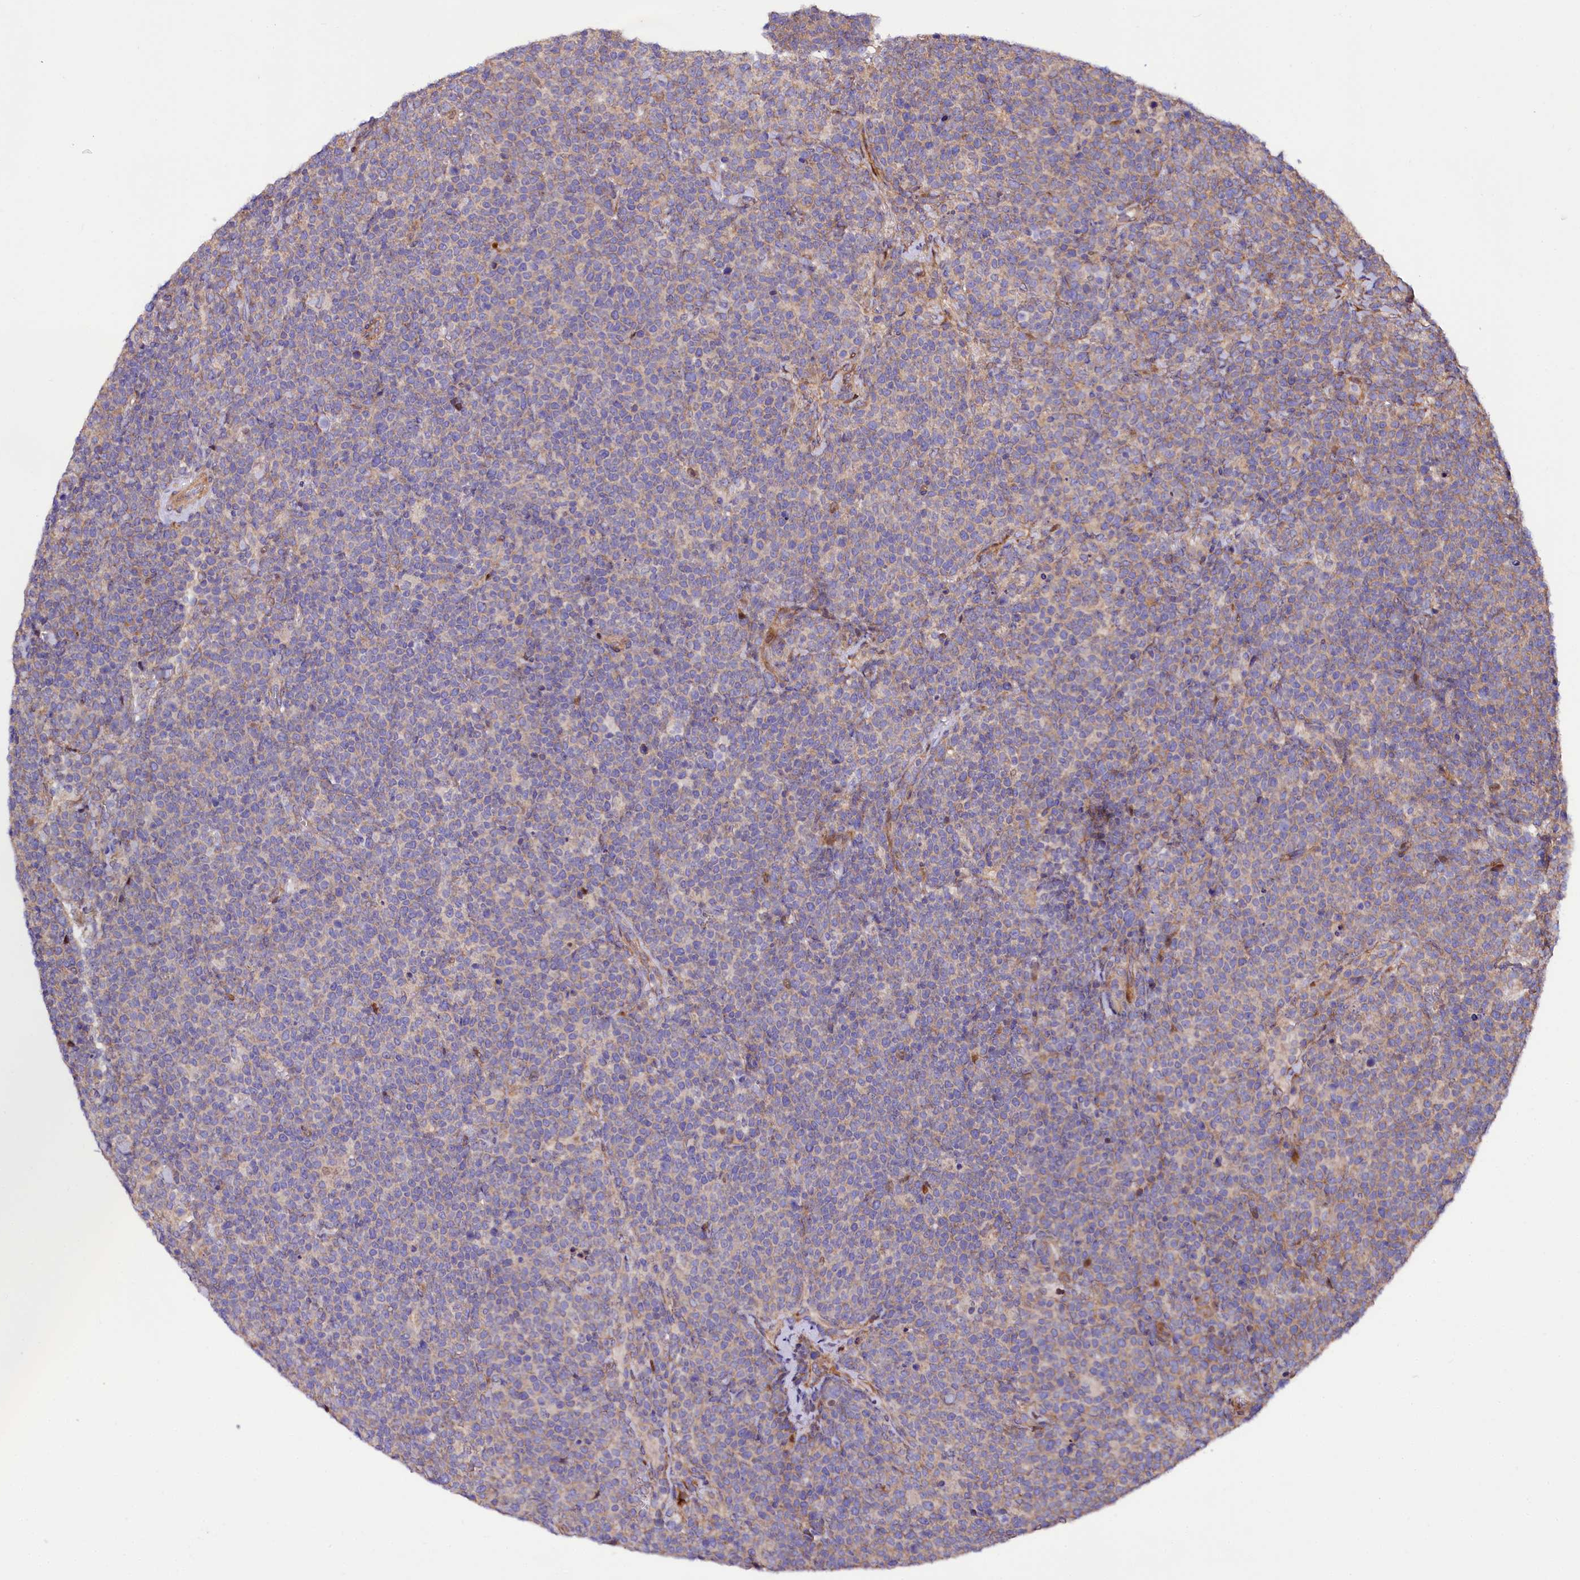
{"staining": {"intensity": "weak", "quantity": "25%-75%", "location": "cytoplasmic/membranous"}, "tissue": "lymphoma", "cell_type": "Tumor cells", "image_type": "cancer", "snomed": [{"axis": "morphology", "description": "Malignant lymphoma, non-Hodgkin's type, High grade"}, {"axis": "topography", "description": "Lymph node"}], "caption": "Tumor cells demonstrate low levels of weak cytoplasmic/membranous staining in about 25%-75% of cells in human lymphoma. The protein of interest is stained brown, and the nuclei are stained in blue (DAB IHC with brightfield microscopy, high magnification).", "gene": "PDZRN3", "patient": {"sex": "male", "age": 61}}